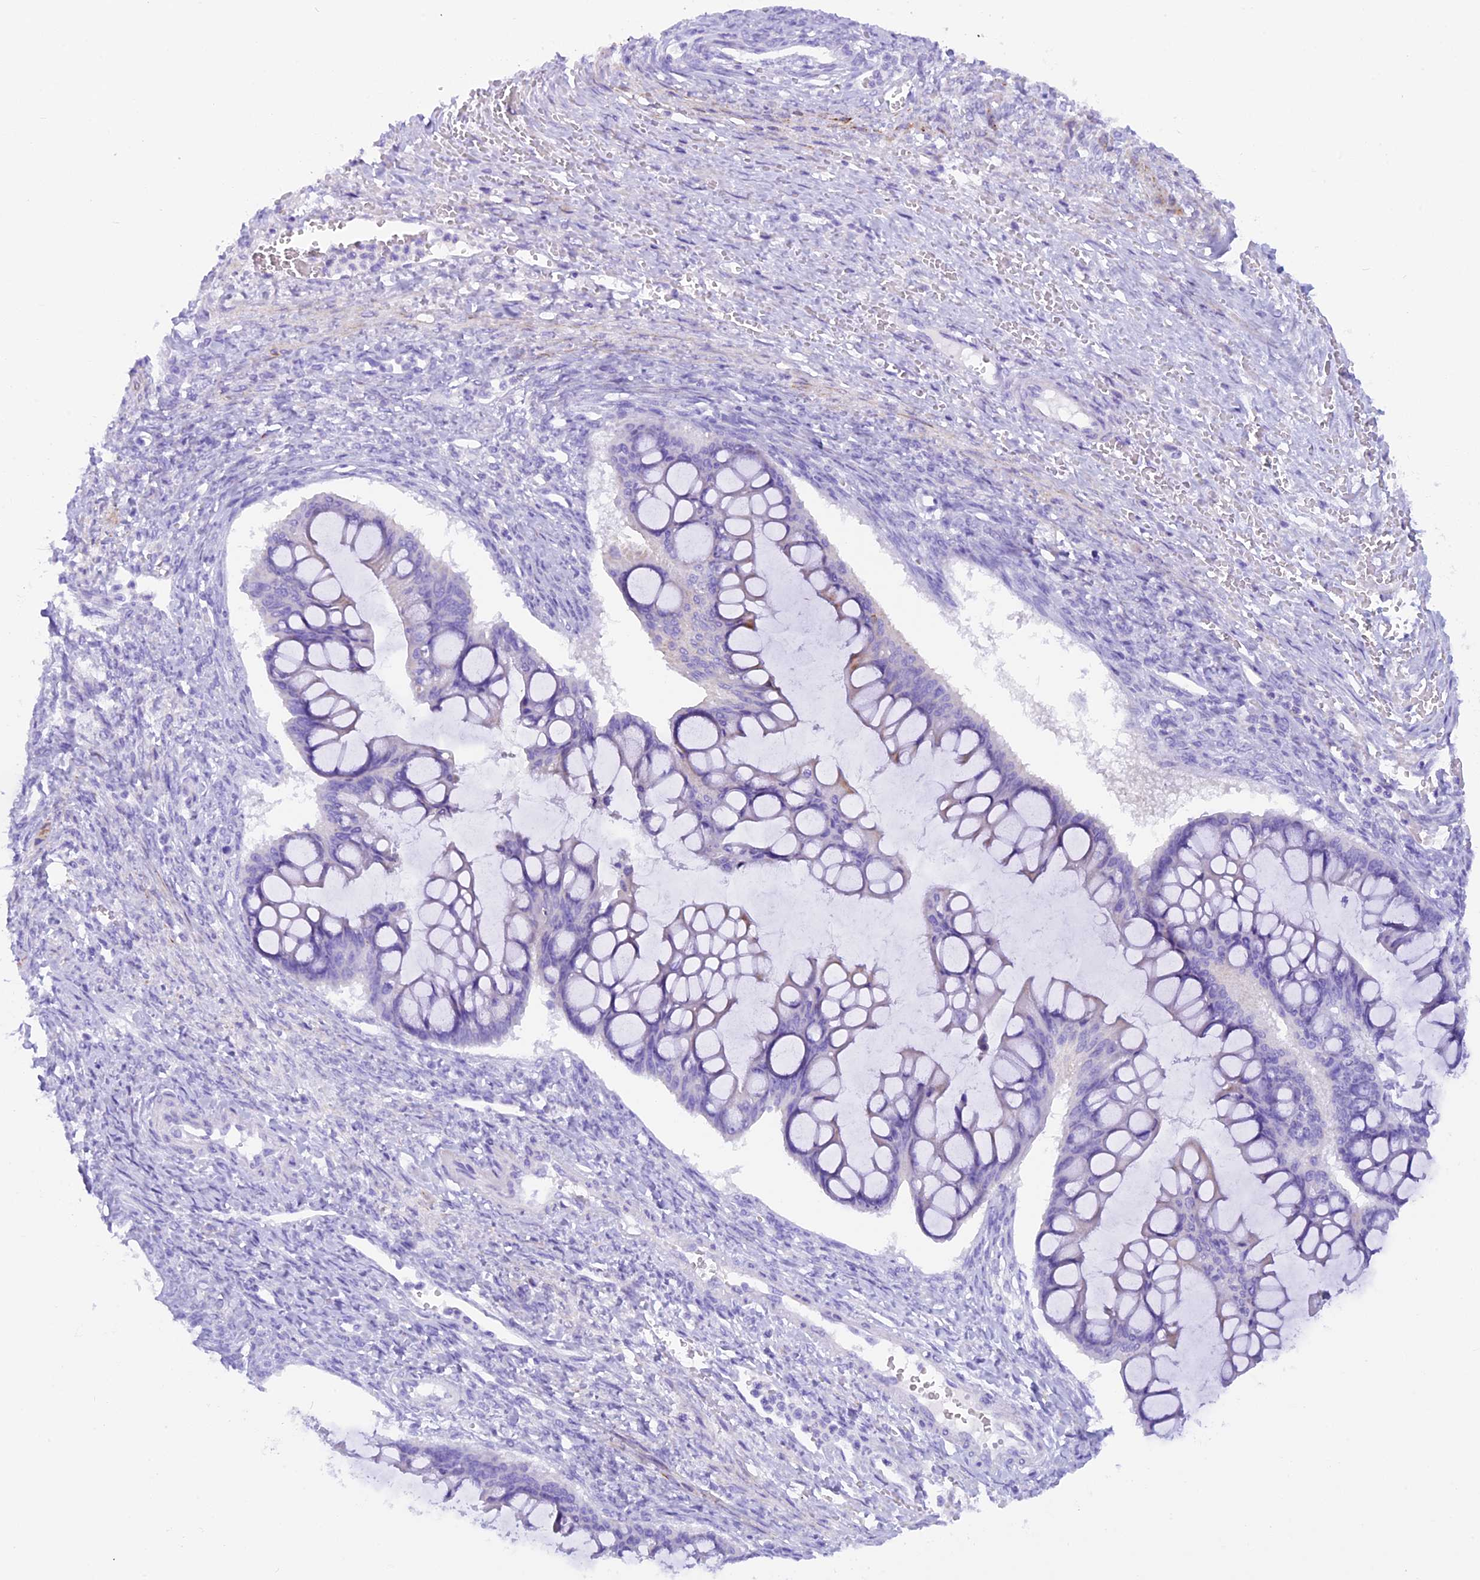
{"staining": {"intensity": "negative", "quantity": "none", "location": "none"}, "tissue": "ovarian cancer", "cell_type": "Tumor cells", "image_type": "cancer", "snomed": [{"axis": "morphology", "description": "Cystadenocarcinoma, mucinous, NOS"}, {"axis": "topography", "description": "Ovary"}], "caption": "High power microscopy histopathology image of an immunohistochemistry (IHC) histopathology image of mucinous cystadenocarcinoma (ovarian), revealing no significant staining in tumor cells. (Stains: DAB IHC with hematoxylin counter stain, Microscopy: brightfield microscopy at high magnification).", "gene": "RTTN", "patient": {"sex": "female", "age": 73}}